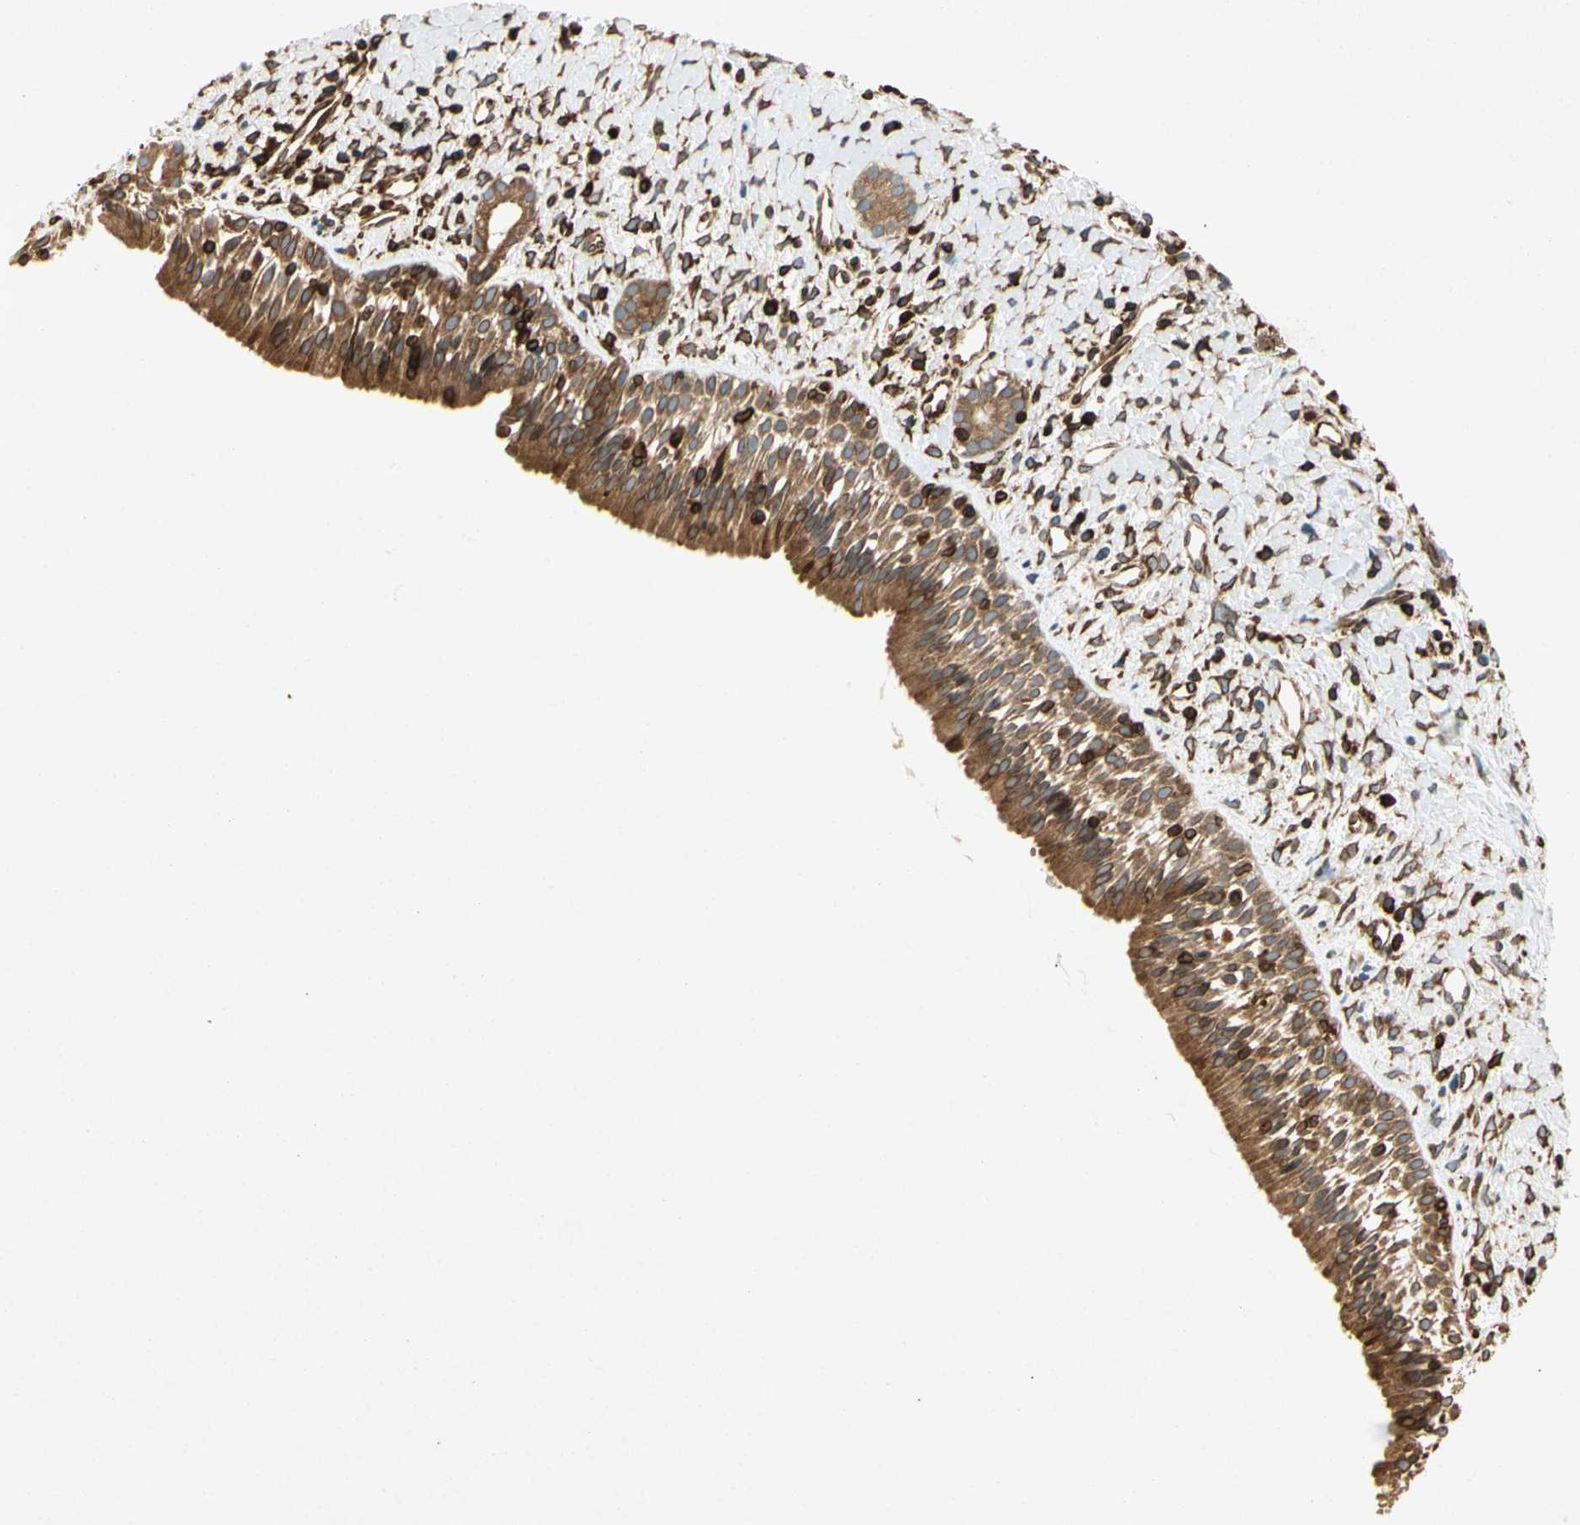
{"staining": {"intensity": "strong", "quantity": ">75%", "location": "cytoplasmic/membranous"}, "tissue": "nasopharynx", "cell_type": "Respiratory epithelial cells", "image_type": "normal", "snomed": [{"axis": "morphology", "description": "Normal tissue, NOS"}, {"axis": "topography", "description": "Nasopharynx"}], "caption": "Immunohistochemistry (IHC) image of unremarkable human nasopharynx stained for a protein (brown), which exhibits high levels of strong cytoplasmic/membranous positivity in approximately >75% of respiratory epithelial cells.", "gene": "TAPBP", "patient": {"sex": "male", "age": 22}}